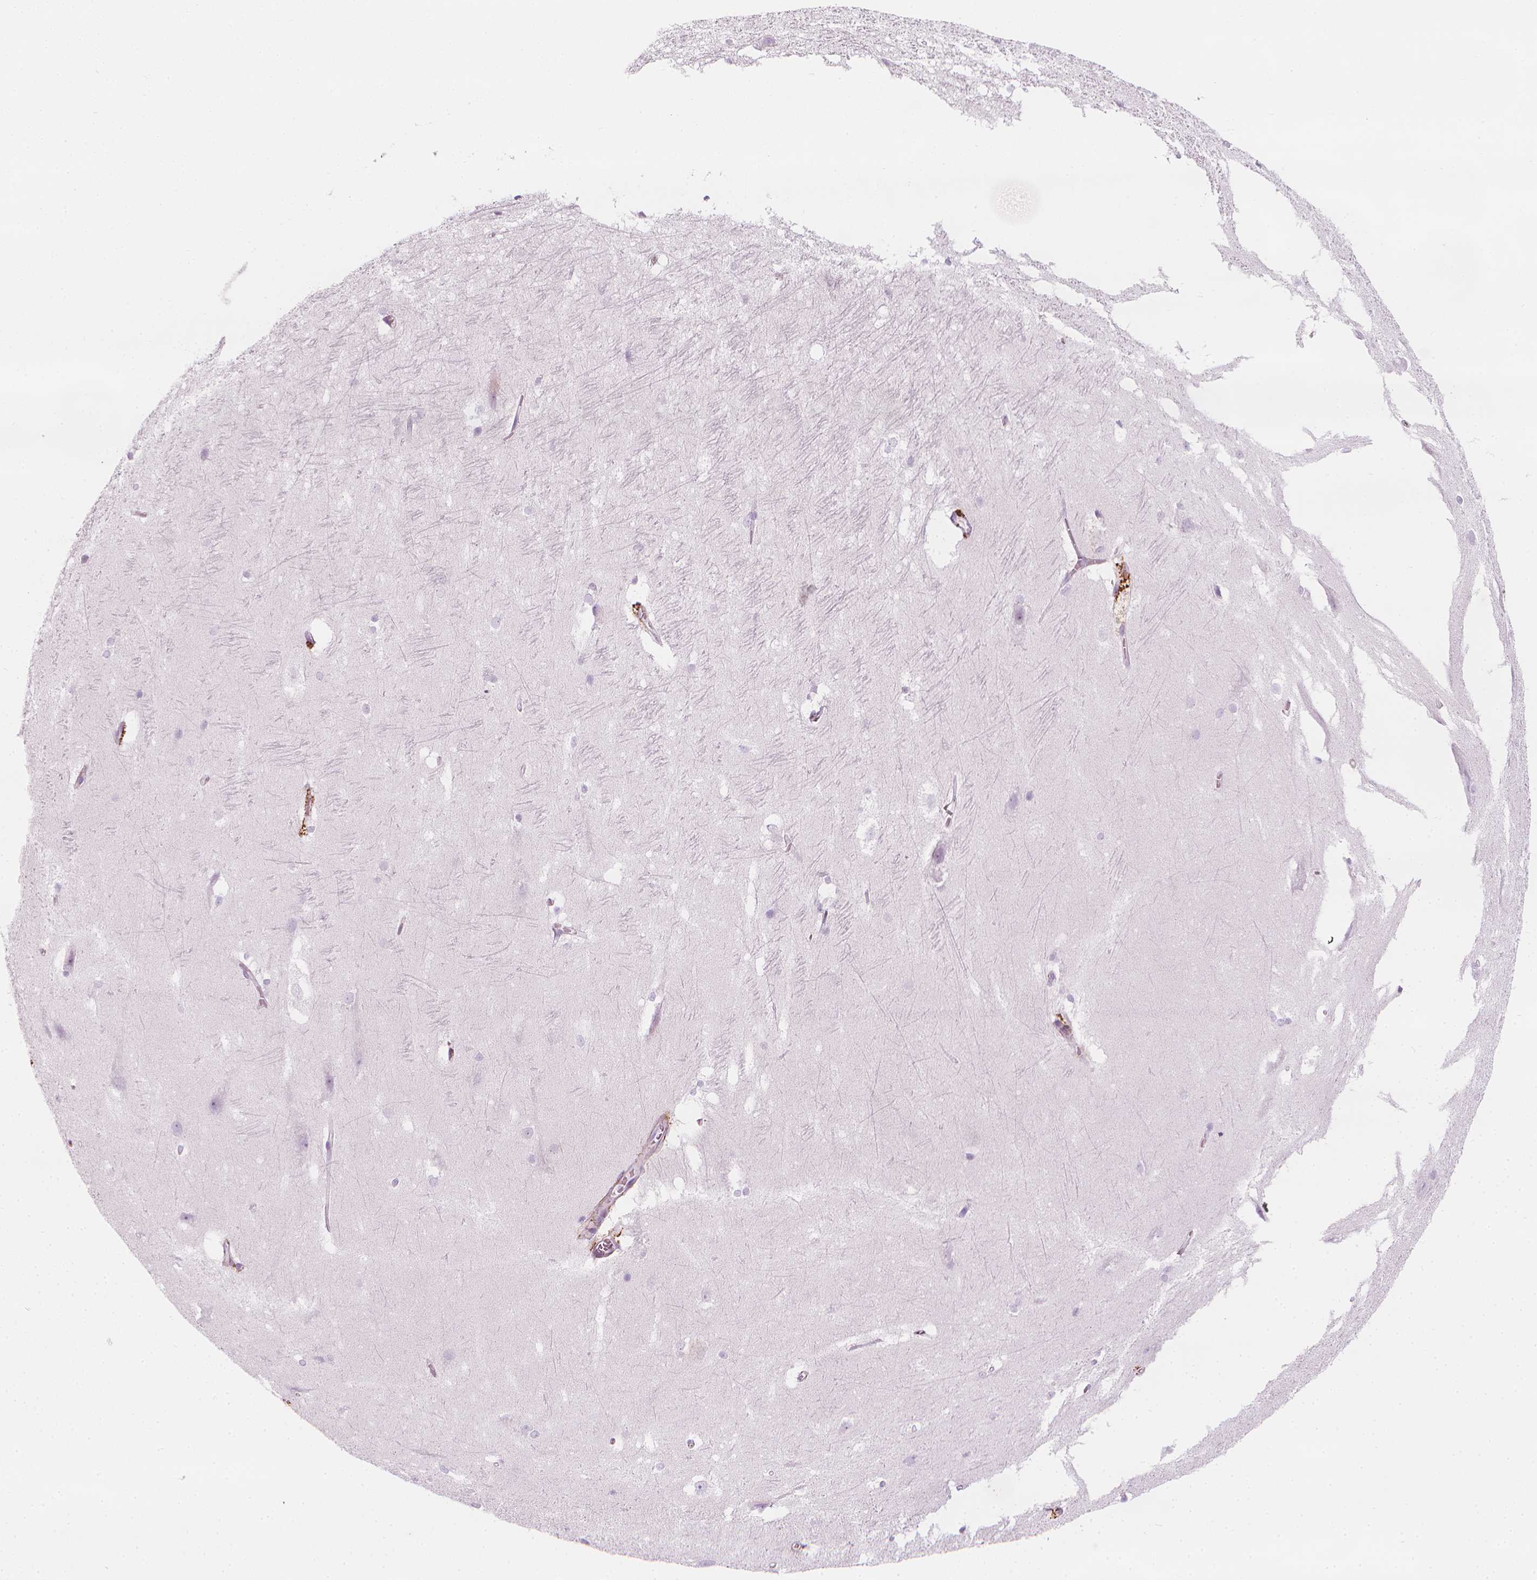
{"staining": {"intensity": "negative", "quantity": "none", "location": "none"}, "tissue": "hippocampus", "cell_type": "Glial cells", "image_type": "normal", "snomed": [{"axis": "morphology", "description": "Normal tissue, NOS"}, {"axis": "topography", "description": "Cerebral cortex"}, {"axis": "topography", "description": "Hippocampus"}], "caption": "A high-resolution photomicrograph shows IHC staining of benign hippocampus, which reveals no significant expression in glial cells.", "gene": "CES1", "patient": {"sex": "female", "age": 19}}